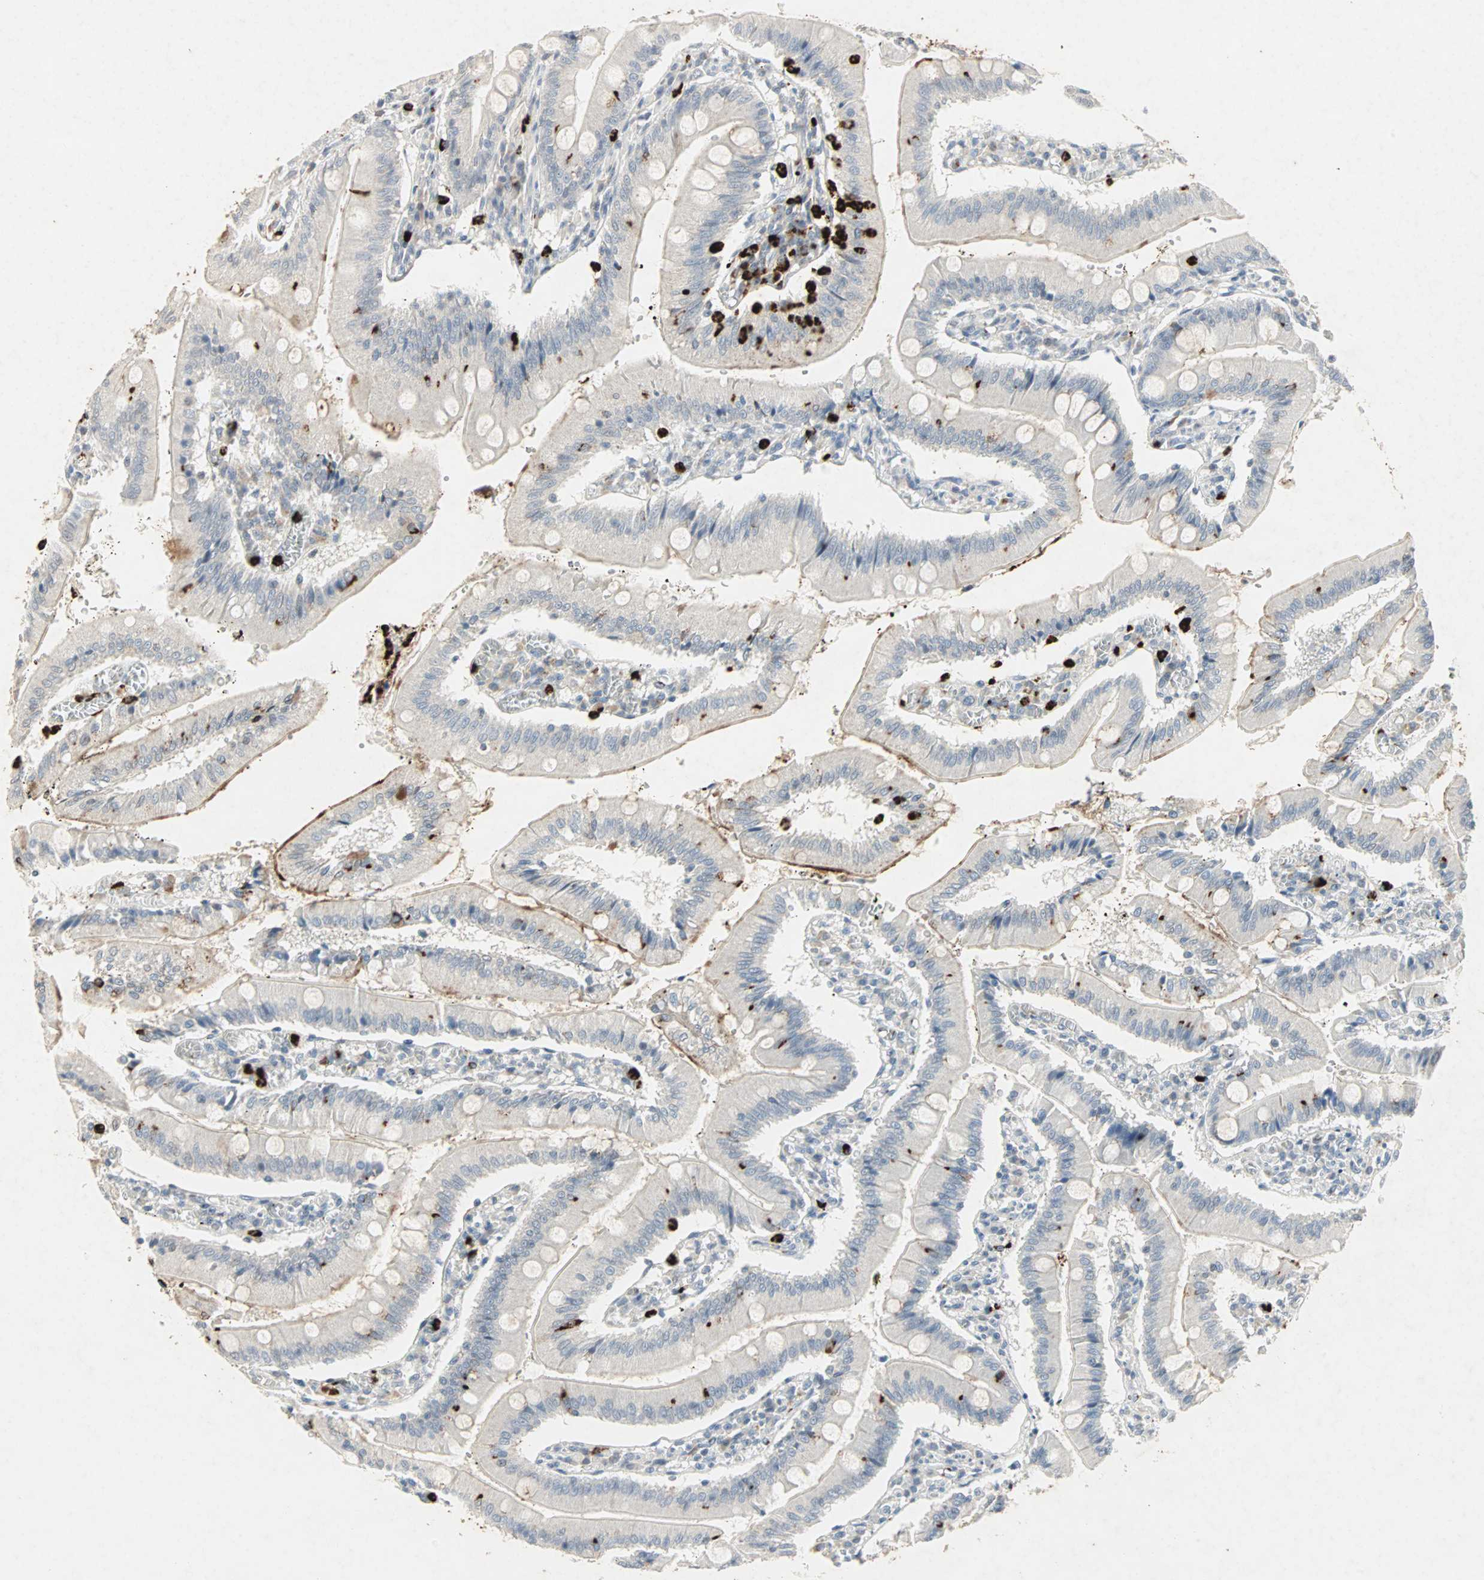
{"staining": {"intensity": "strong", "quantity": "<25%", "location": "cytoplasmic/membranous"}, "tissue": "small intestine", "cell_type": "Glandular cells", "image_type": "normal", "snomed": [{"axis": "morphology", "description": "Normal tissue, NOS"}, {"axis": "topography", "description": "Small intestine"}], "caption": "Immunohistochemistry image of unremarkable small intestine stained for a protein (brown), which displays medium levels of strong cytoplasmic/membranous positivity in approximately <25% of glandular cells.", "gene": "CEACAM6", "patient": {"sex": "male", "age": 71}}